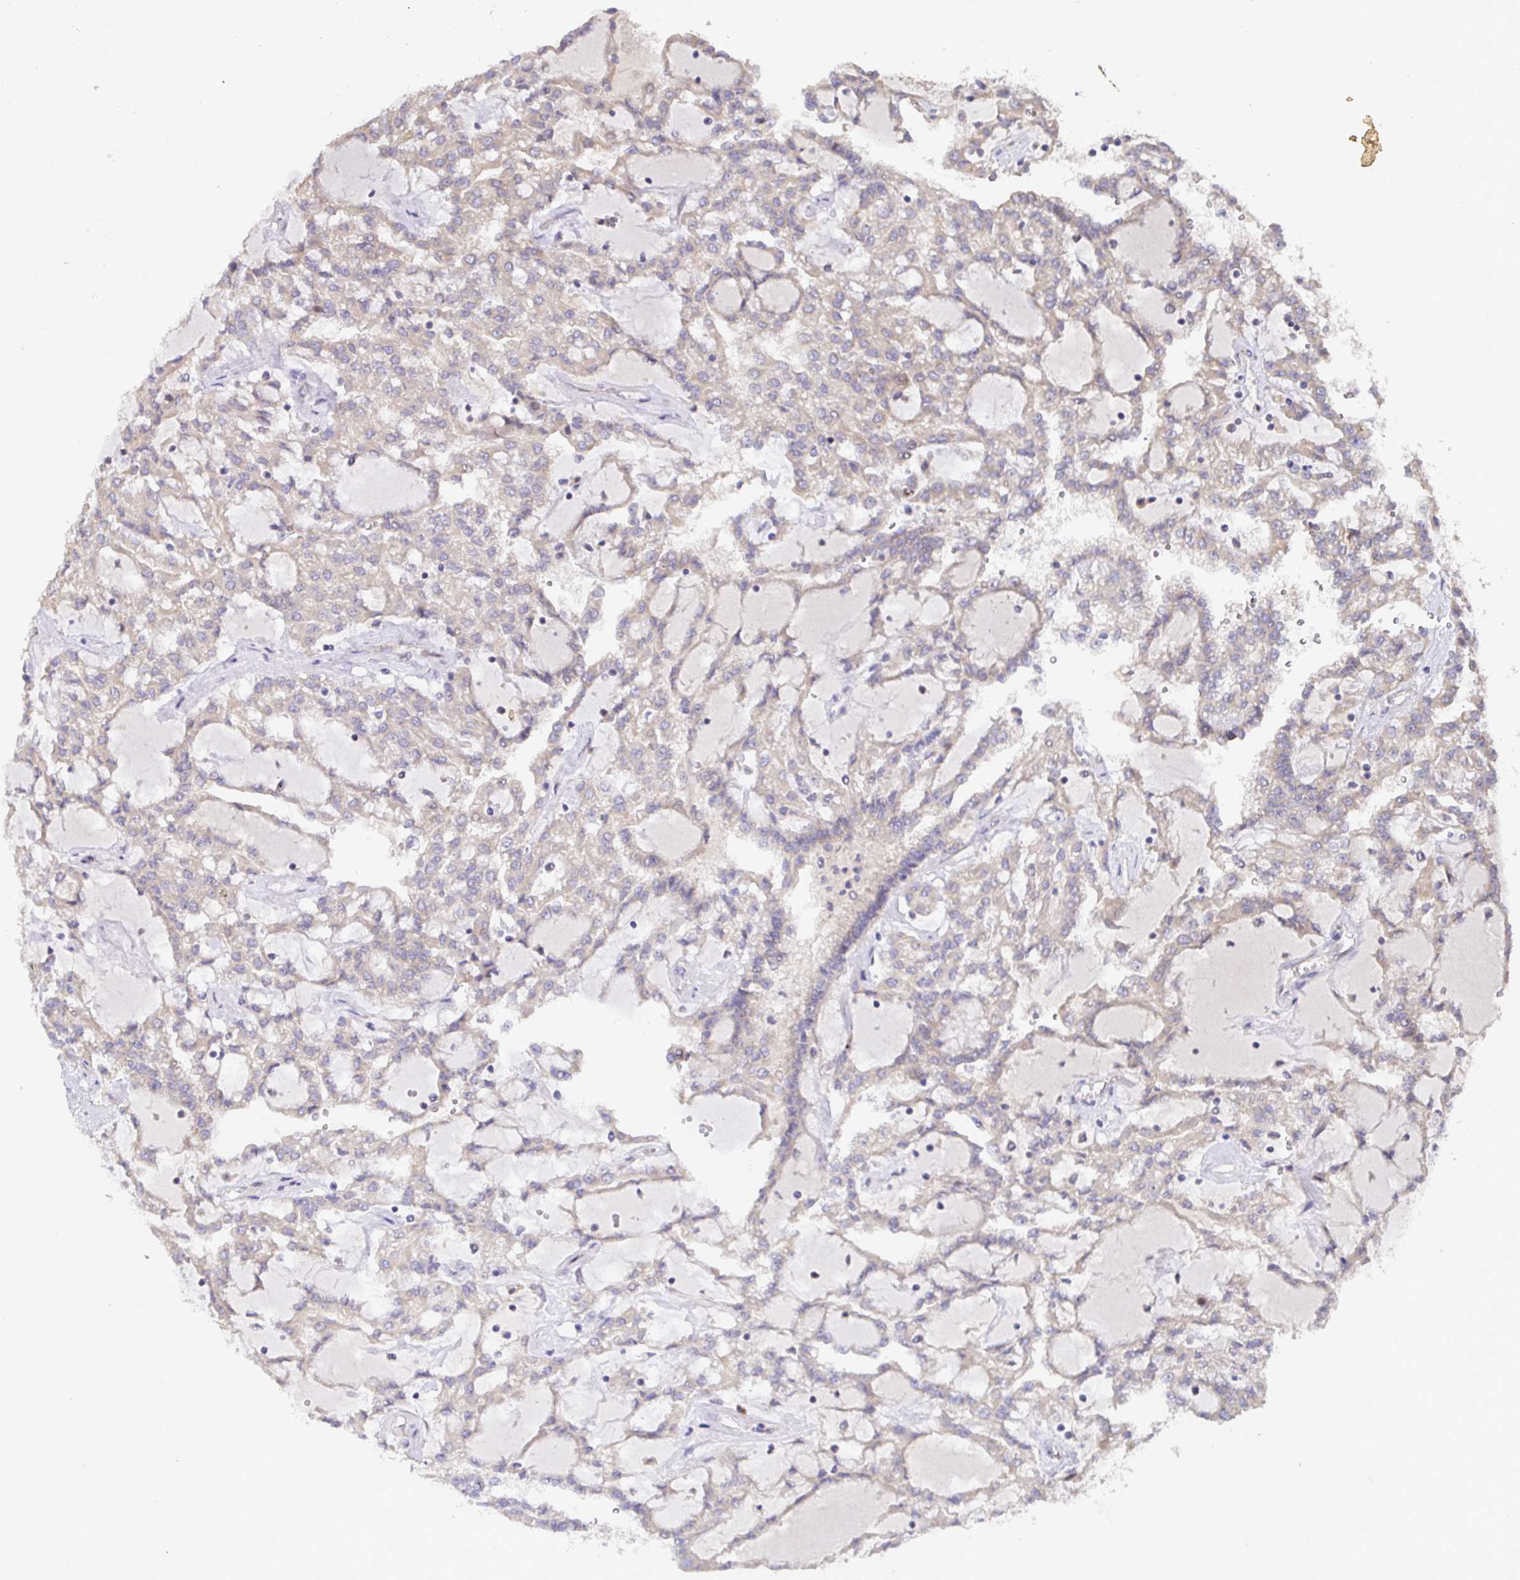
{"staining": {"intensity": "weak", "quantity": ">75%", "location": "cytoplasmic/membranous"}, "tissue": "renal cancer", "cell_type": "Tumor cells", "image_type": "cancer", "snomed": [{"axis": "morphology", "description": "Adenocarcinoma, NOS"}, {"axis": "topography", "description": "Kidney"}], "caption": "Human renal adenocarcinoma stained with a brown dye displays weak cytoplasmic/membranous positive staining in approximately >75% of tumor cells.", "gene": "ELP1", "patient": {"sex": "male", "age": 63}}